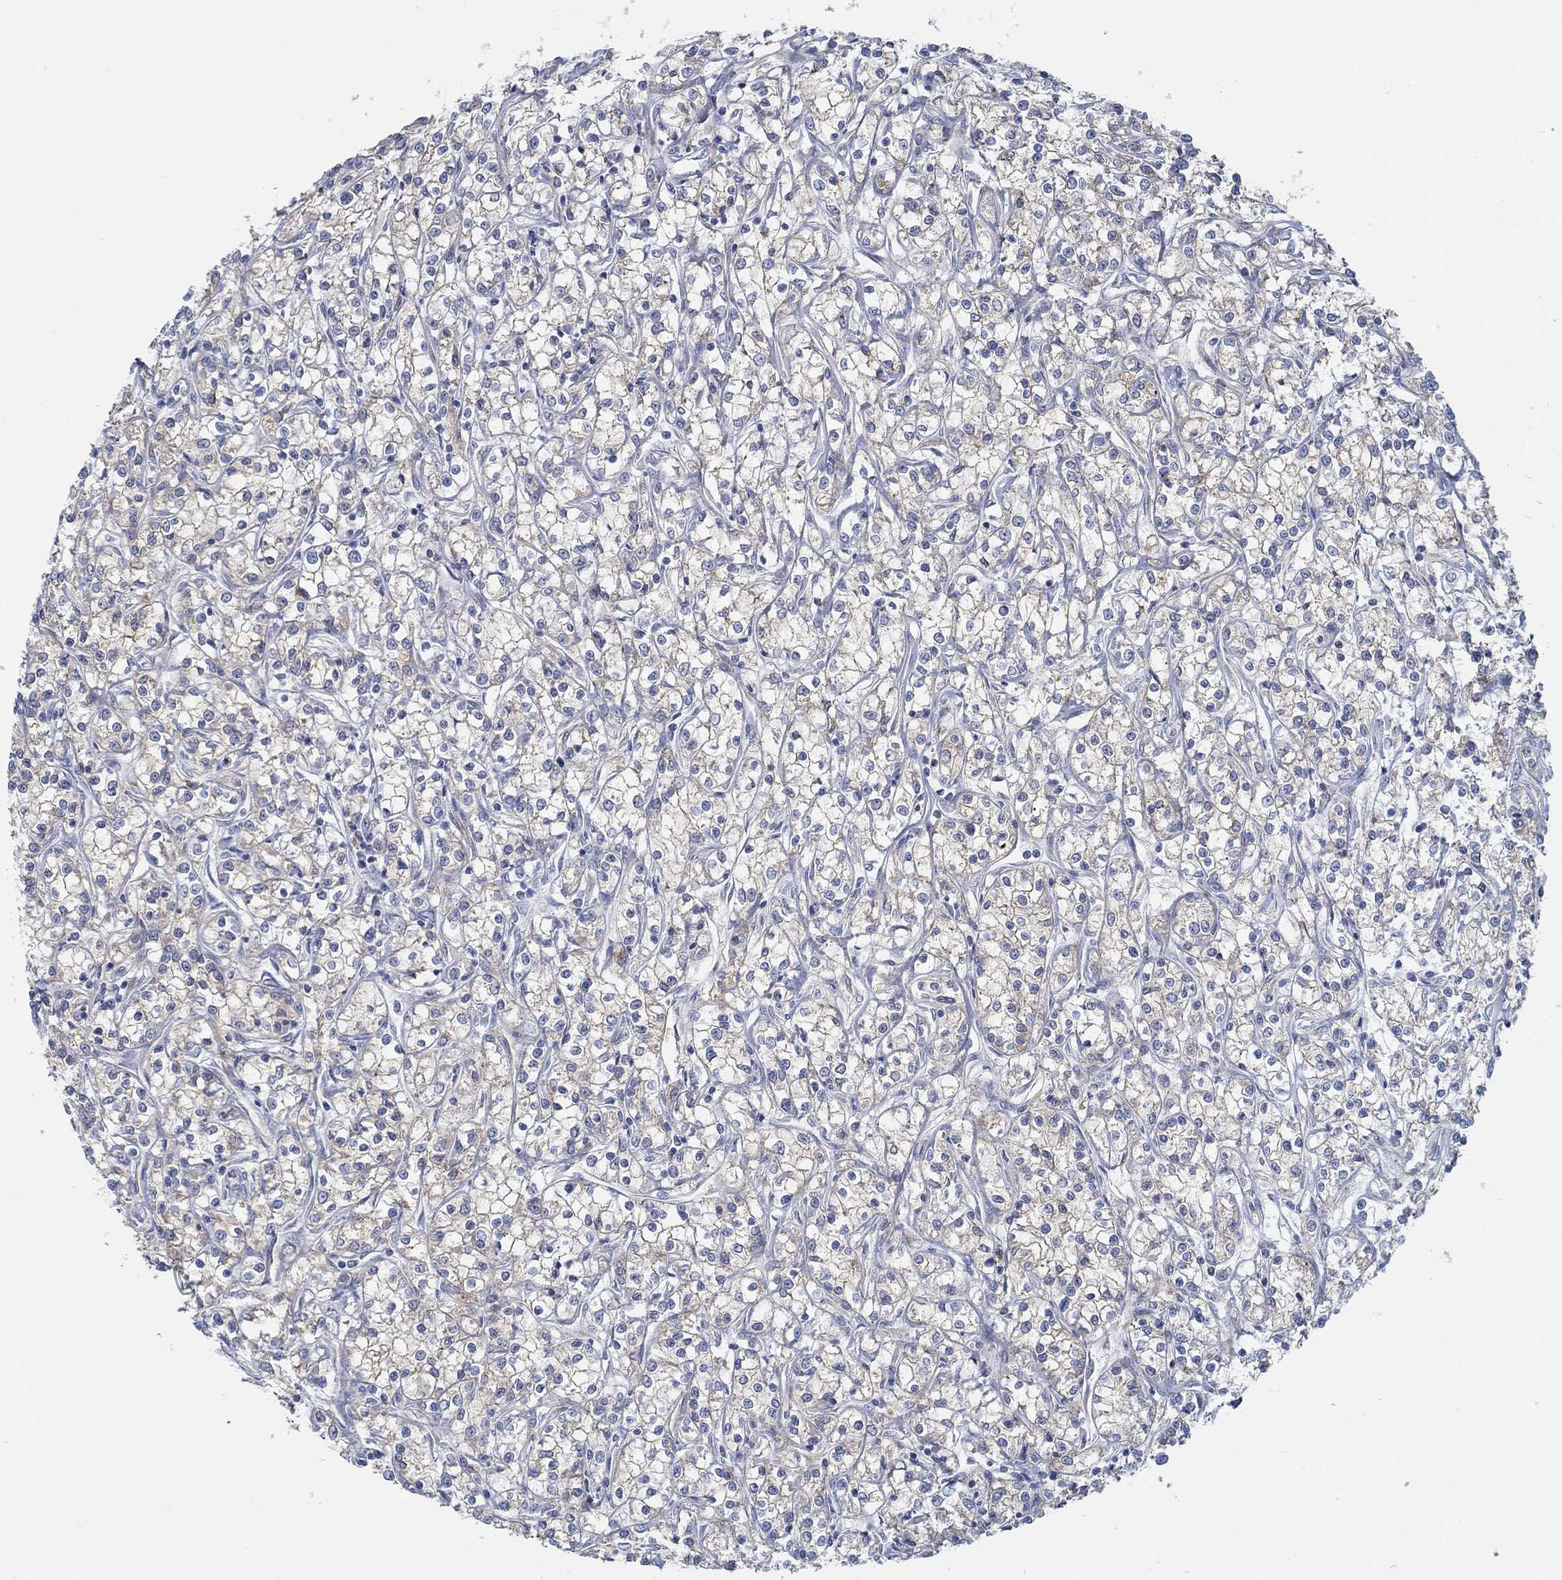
{"staining": {"intensity": "weak", "quantity": "25%-75%", "location": "cytoplasmic/membranous"}, "tissue": "renal cancer", "cell_type": "Tumor cells", "image_type": "cancer", "snomed": [{"axis": "morphology", "description": "Adenocarcinoma, NOS"}, {"axis": "topography", "description": "Kidney"}], "caption": "Immunohistochemistry (IHC) image of neoplastic tissue: human adenocarcinoma (renal) stained using IHC displays low levels of weak protein expression localized specifically in the cytoplasmic/membranous of tumor cells, appearing as a cytoplasmic/membranous brown color.", "gene": "SPAG9", "patient": {"sex": "female", "age": 59}}